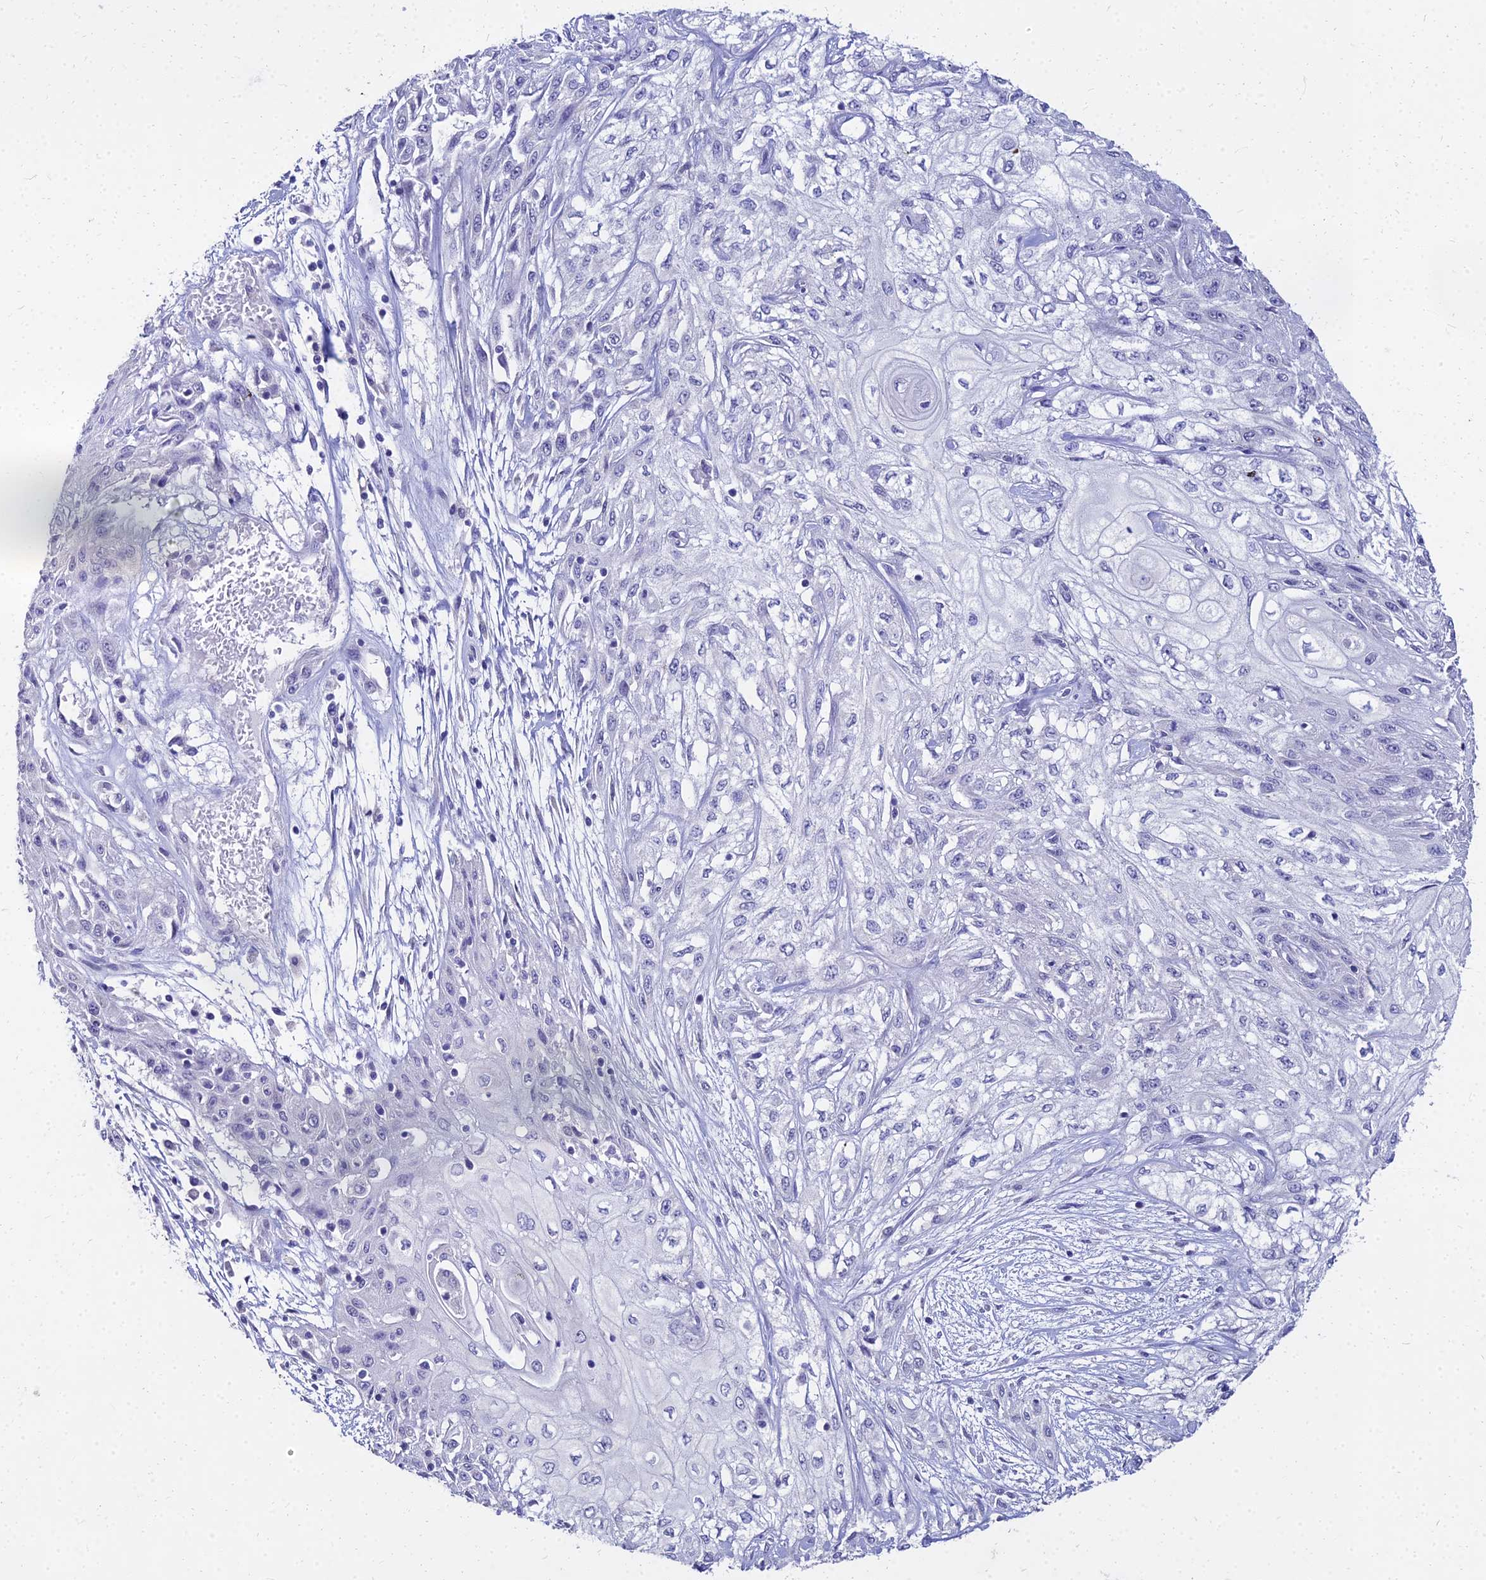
{"staining": {"intensity": "negative", "quantity": "none", "location": "none"}, "tissue": "skin cancer", "cell_type": "Tumor cells", "image_type": "cancer", "snomed": [{"axis": "morphology", "description": "Squamous cell carcinoma, NOS"}, {"axis": "morphology", "description": "Squamous cell carcinoma, metastatic, NOS"}, {"axis": "topography", "description": "Skin"}, {"axis": "topography", "description": "Lymph node"}], "caption": "DAB (3,3'-diaminobenzidine) immunohistochemical staining of human skin cancer shows no significant expression in tumor cells.", "gene": "NPY", "patient": {"sex": "male", "age": 75}}